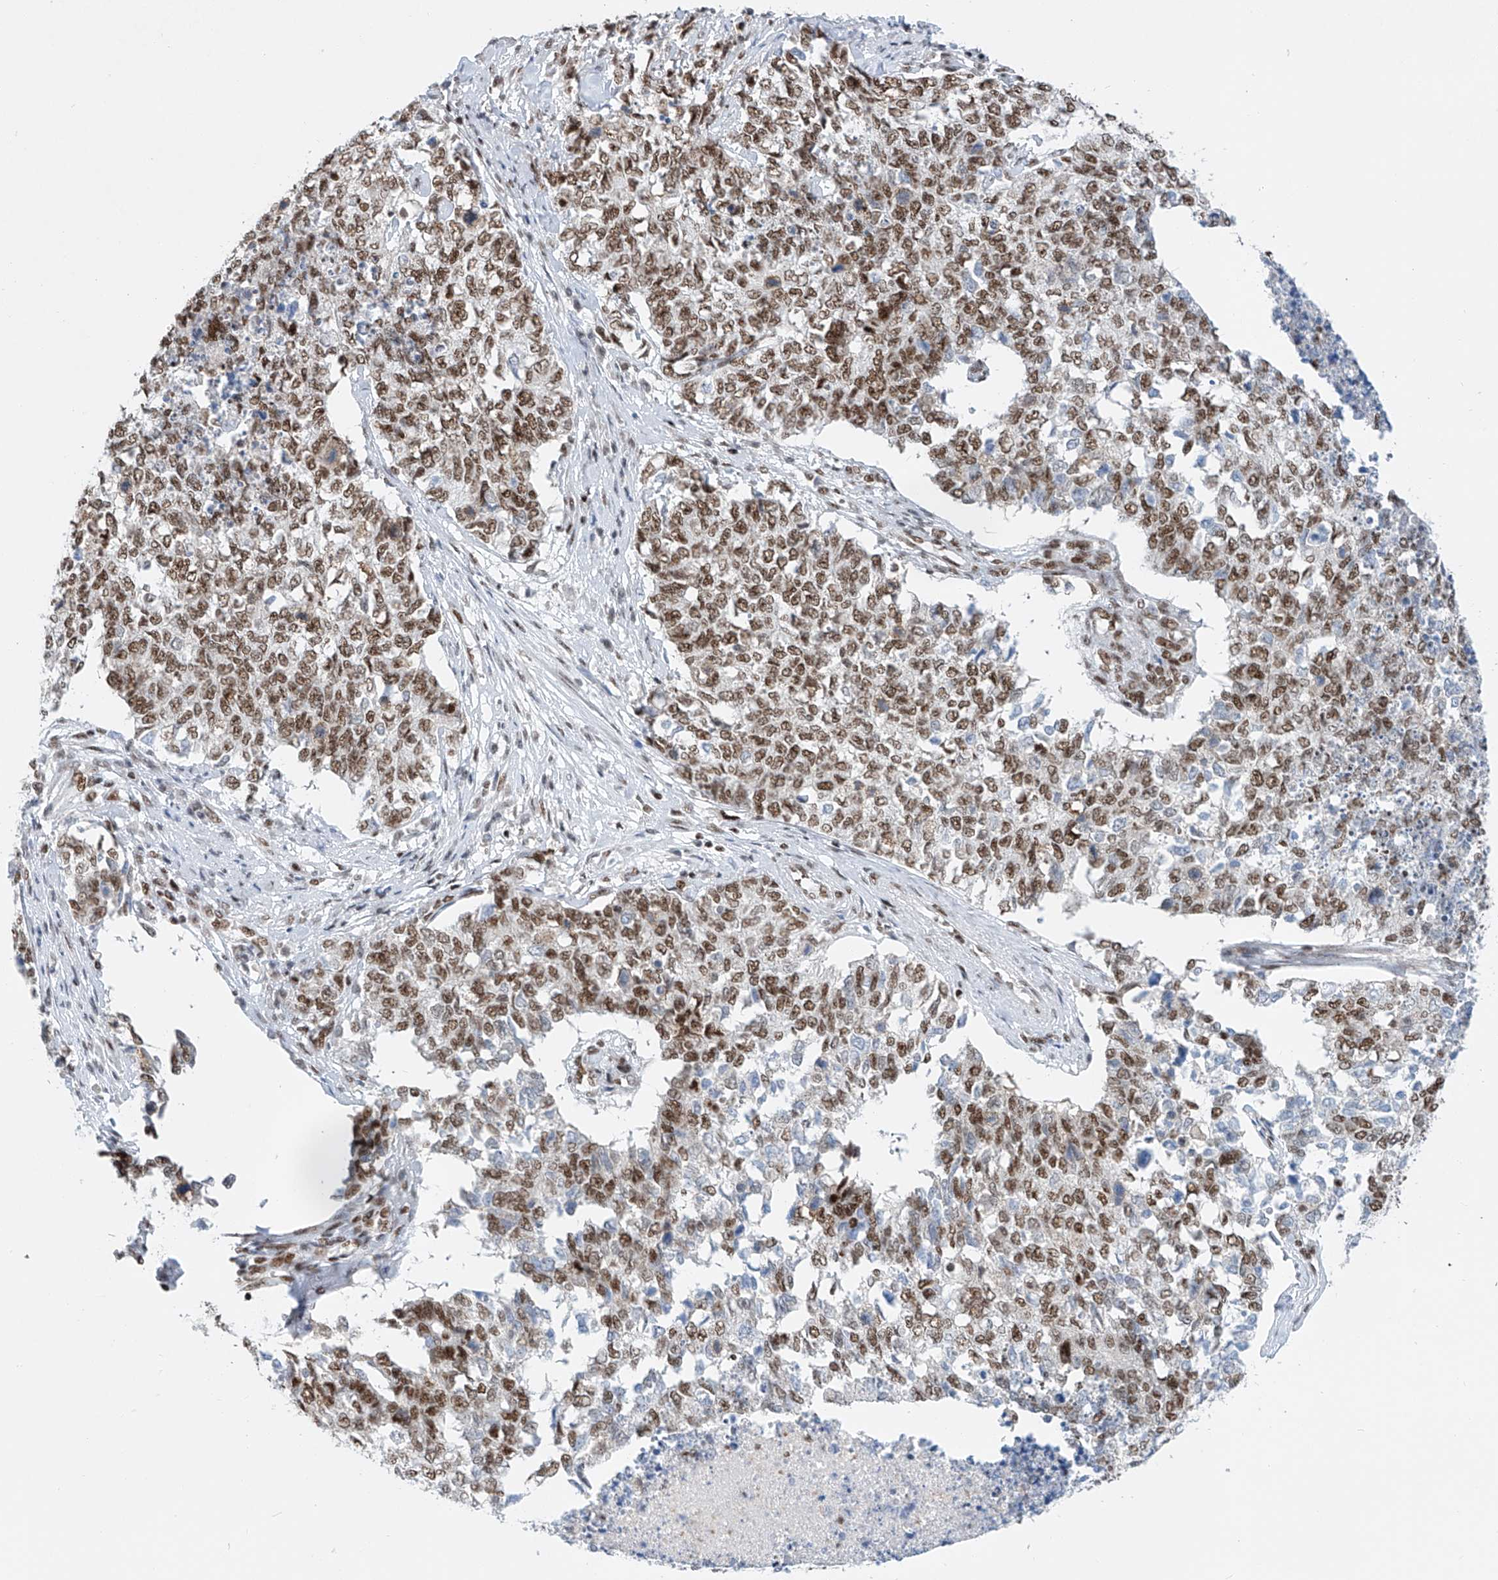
{"staining": {"intensity": "moderate", "quantity": ">75%", "location": "nuclear"}, "tissue": "cervical cancer", "cell_type": "Tumor cells", "image_type": "cancer", "snomed": [{"axis": "morphology", "description": "Squamous cell carcinoma, NOS"}, {"axis": "topography", "description": "Cervix"}], "caption": "Human squamous cell carcinoma (cervical) stained with a brown dye demonstrates moderate nuclear positive staining in approximately >75% of tumor cells.", "gene": "TAF4", "patient": {"sex": "female", "age": 63}}